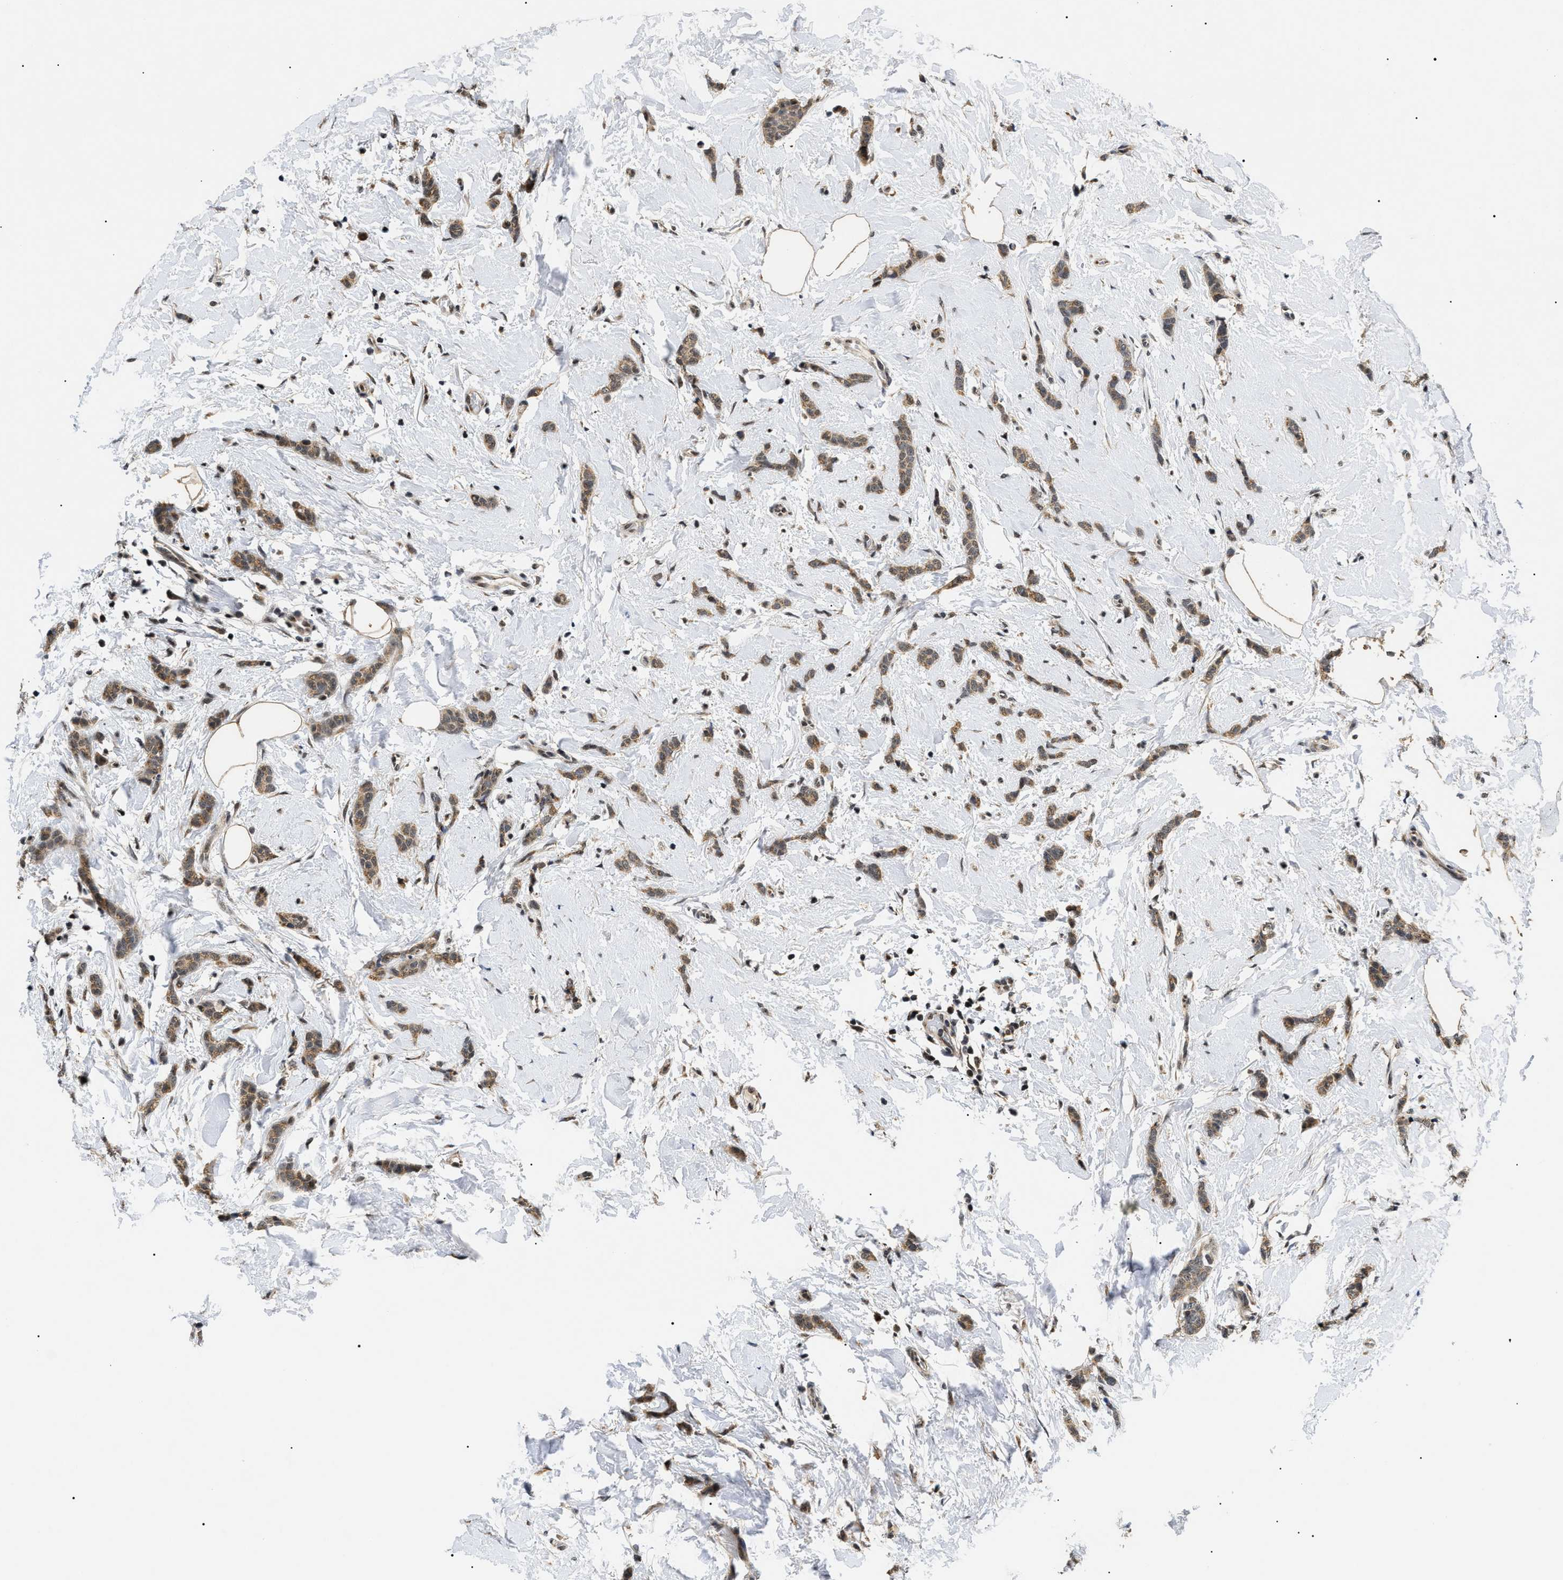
{"staining": {"intensity": "weak", "quantity": ">75%", "location": "cytoplasmic/membranous"}, "tissue": "breast cancer", "cell_type": "Tumor cells", "image_type": "cancer", "snomed": [{"axis": "morphology", "description": "Lobular carcinoma"}, {"axis": "topography", "description": "Skin"}, {"axis": "topography", "description": "Breast"}], "caption": "DAB immunohistochemical staining of breast lobular carcinoma shows weak cytoplasmic/membranous protein expression in approximately >75% of tumor cells. (Brightfield microscopy of DAB IHC at high magnification).", "gene": "ZBTB11", "patient": {"sex": "female", "age": 46}}